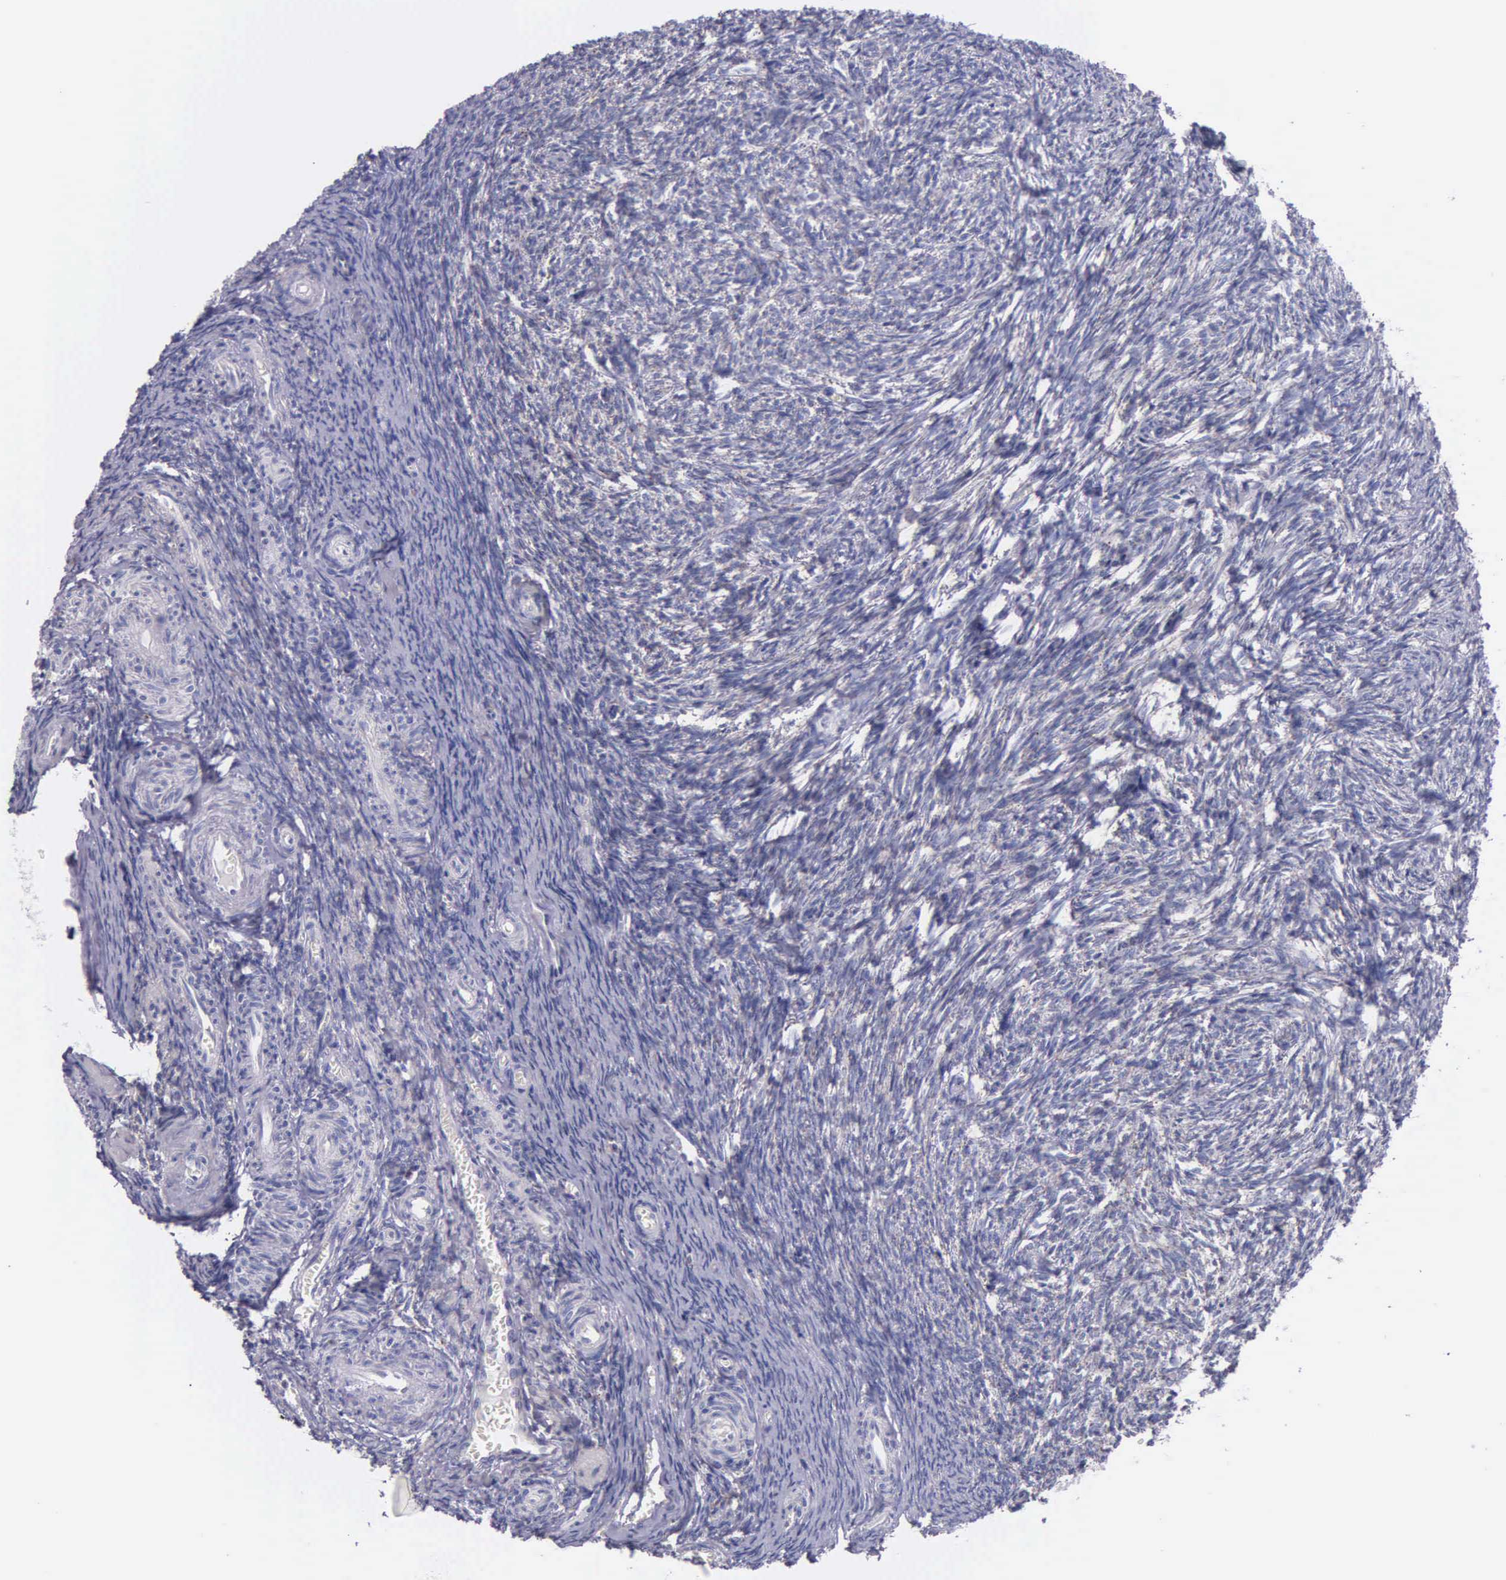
{"staining": {"intensity": "negative", "quantity": "none", "location": "none"}, "tissue": "ovary", "cell_type": "Ovarian stroma cells", "image_type": "normal", "snomed": [{"axis": "morphology", "description": "Normal tissue, NOS"}, {"axis": "topography", "description": "Ovary"}], "caption": "IHC of normal ovary demonstrates no expression in ovarian stroma cells. The staining is performed using DAB brown chromogen with nuclei counter-stained in using hematoxylin.", "gene": "CTAGE15", "patient": {"sex": "female", "age": 54}}